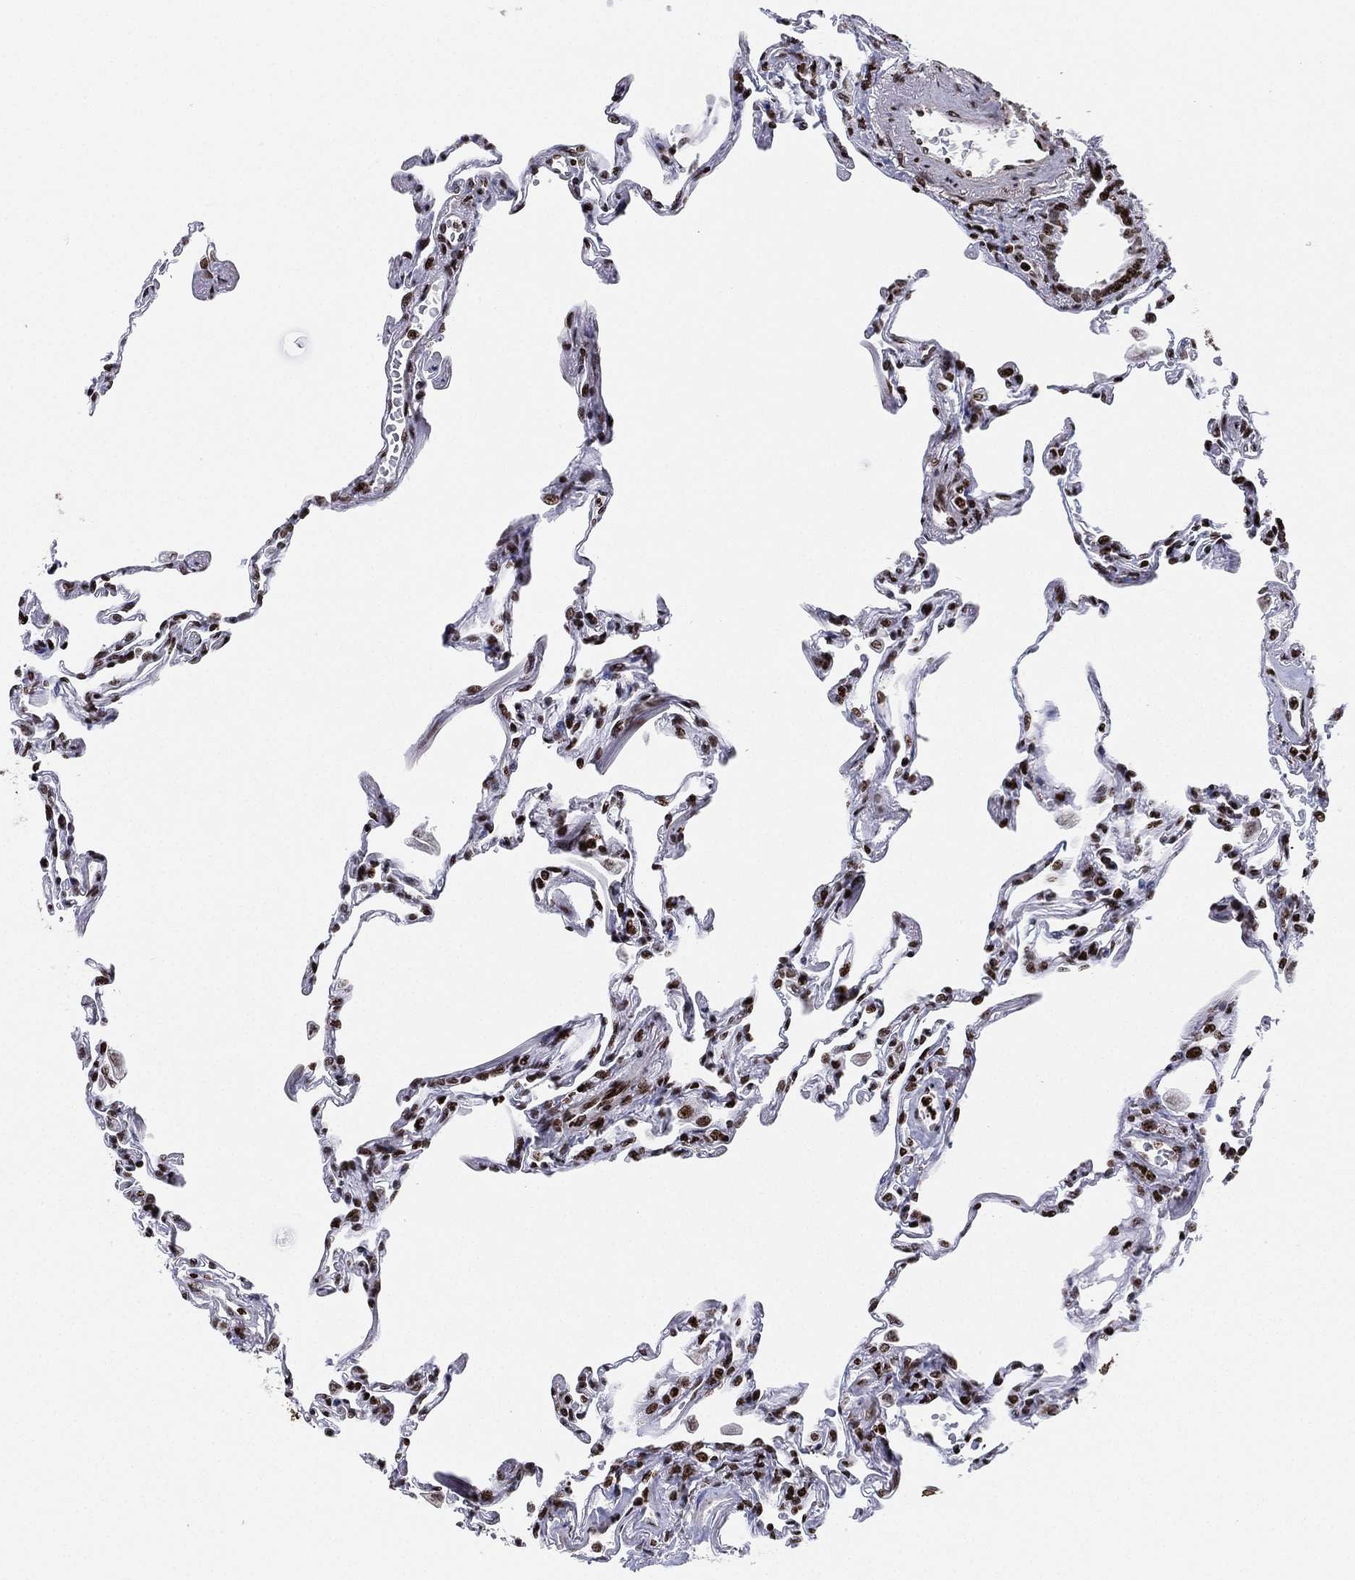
{"staining": {"intensity": "strong", "quantity": ">75%", "location": "nuclear"}, "tissue": "lung", "cell_type": "Alveolar cells", "image_type": "normal", "snomed": [{"axis": "morphology", "description": "Normal tissue, NOS"}, {"axis": "topography", "description": "Lung"}], "caption": "DAB (3,3'-diaminobenzidine) immunohistochemical staining of normal human lung shows strong nuclear protein staining in approximately >75% of alveolar cells. (DAB IHC, brown staining for protein, blue staining for nuclei).", "gene": "MFSD14A", "patient": {"sex": "female", "age": 57}}